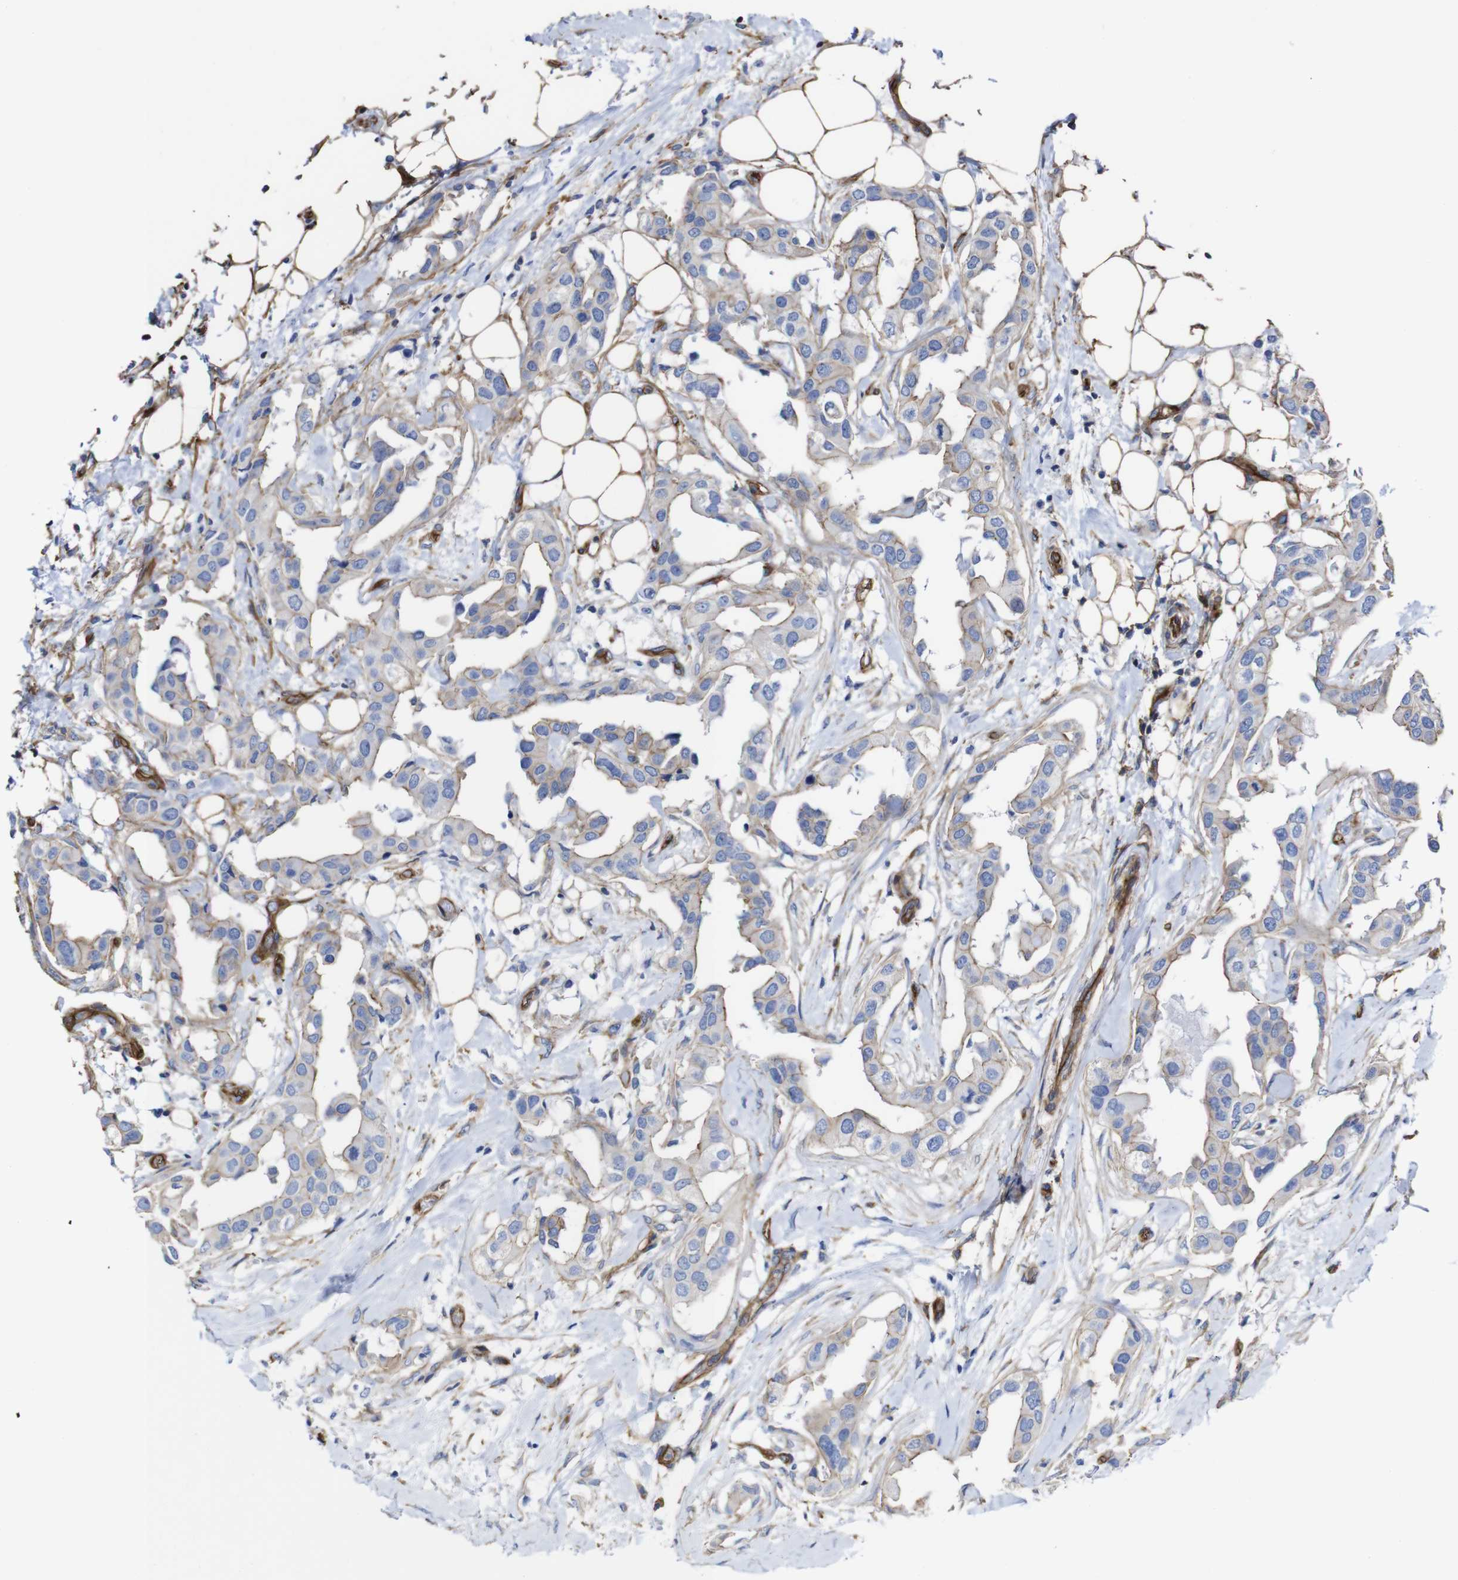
{"staining": {"intensity": "weak", "quantity": ">75%", "location": "cytoplasmic/membranous"}, "tissue": "breast cancer", "cell_type": "Tumor cells", "image_type": "cancer", "snomed": [{"axis": "morphology", "description": "Duct carcinoma"}, {"axis": "topography", "description": "Breast"}], "caption": "Breast cancer was stained to show a protein in brown. There is low levels of weak cytoplasmic/membranous staining in approximately >75% of tumor cells.", "gene": "SPTBN1", "patient": {"sex": "female", "age": 40}}